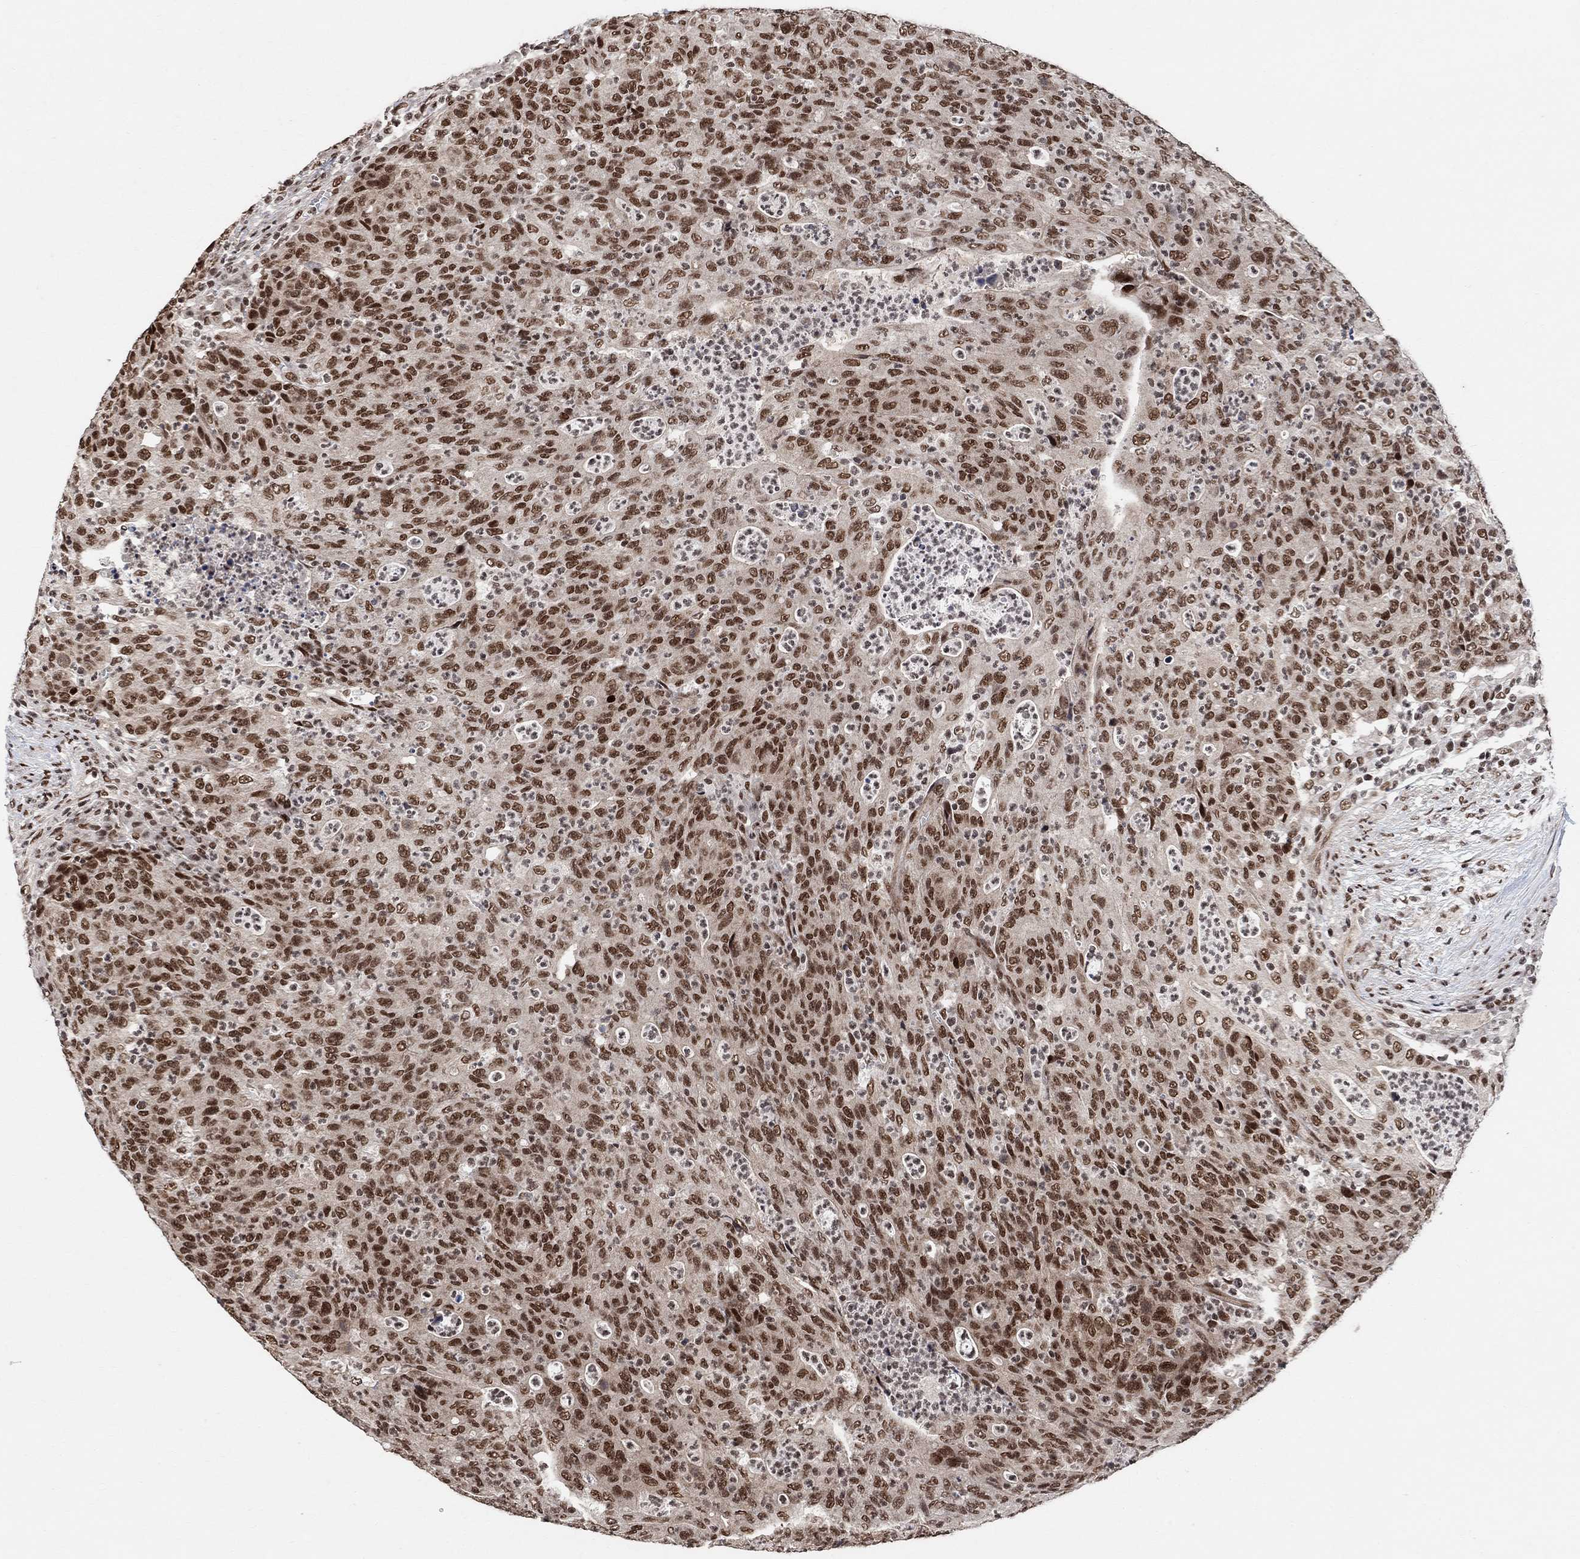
{"staining": {"intensity": "strong", "quantity": ">75%", "location": "nuclear"}, "tissue": "colorectal cancer", "cell_type": "Tumor cells", "image_type": "cancer", "snomed": [{"axis": "morphology", "description": "Adenocarcinoma, NOS"}, {"axis": "topography", "description": "Colon"}], "caption": "A high amount of strong nuclear positivity is seen in approximately >75% of tumor cells in colorectal cancer (adenocarcinoma) tissue.", "gene": "E4F1", "patient": {"sex": "male", "age": 70}}